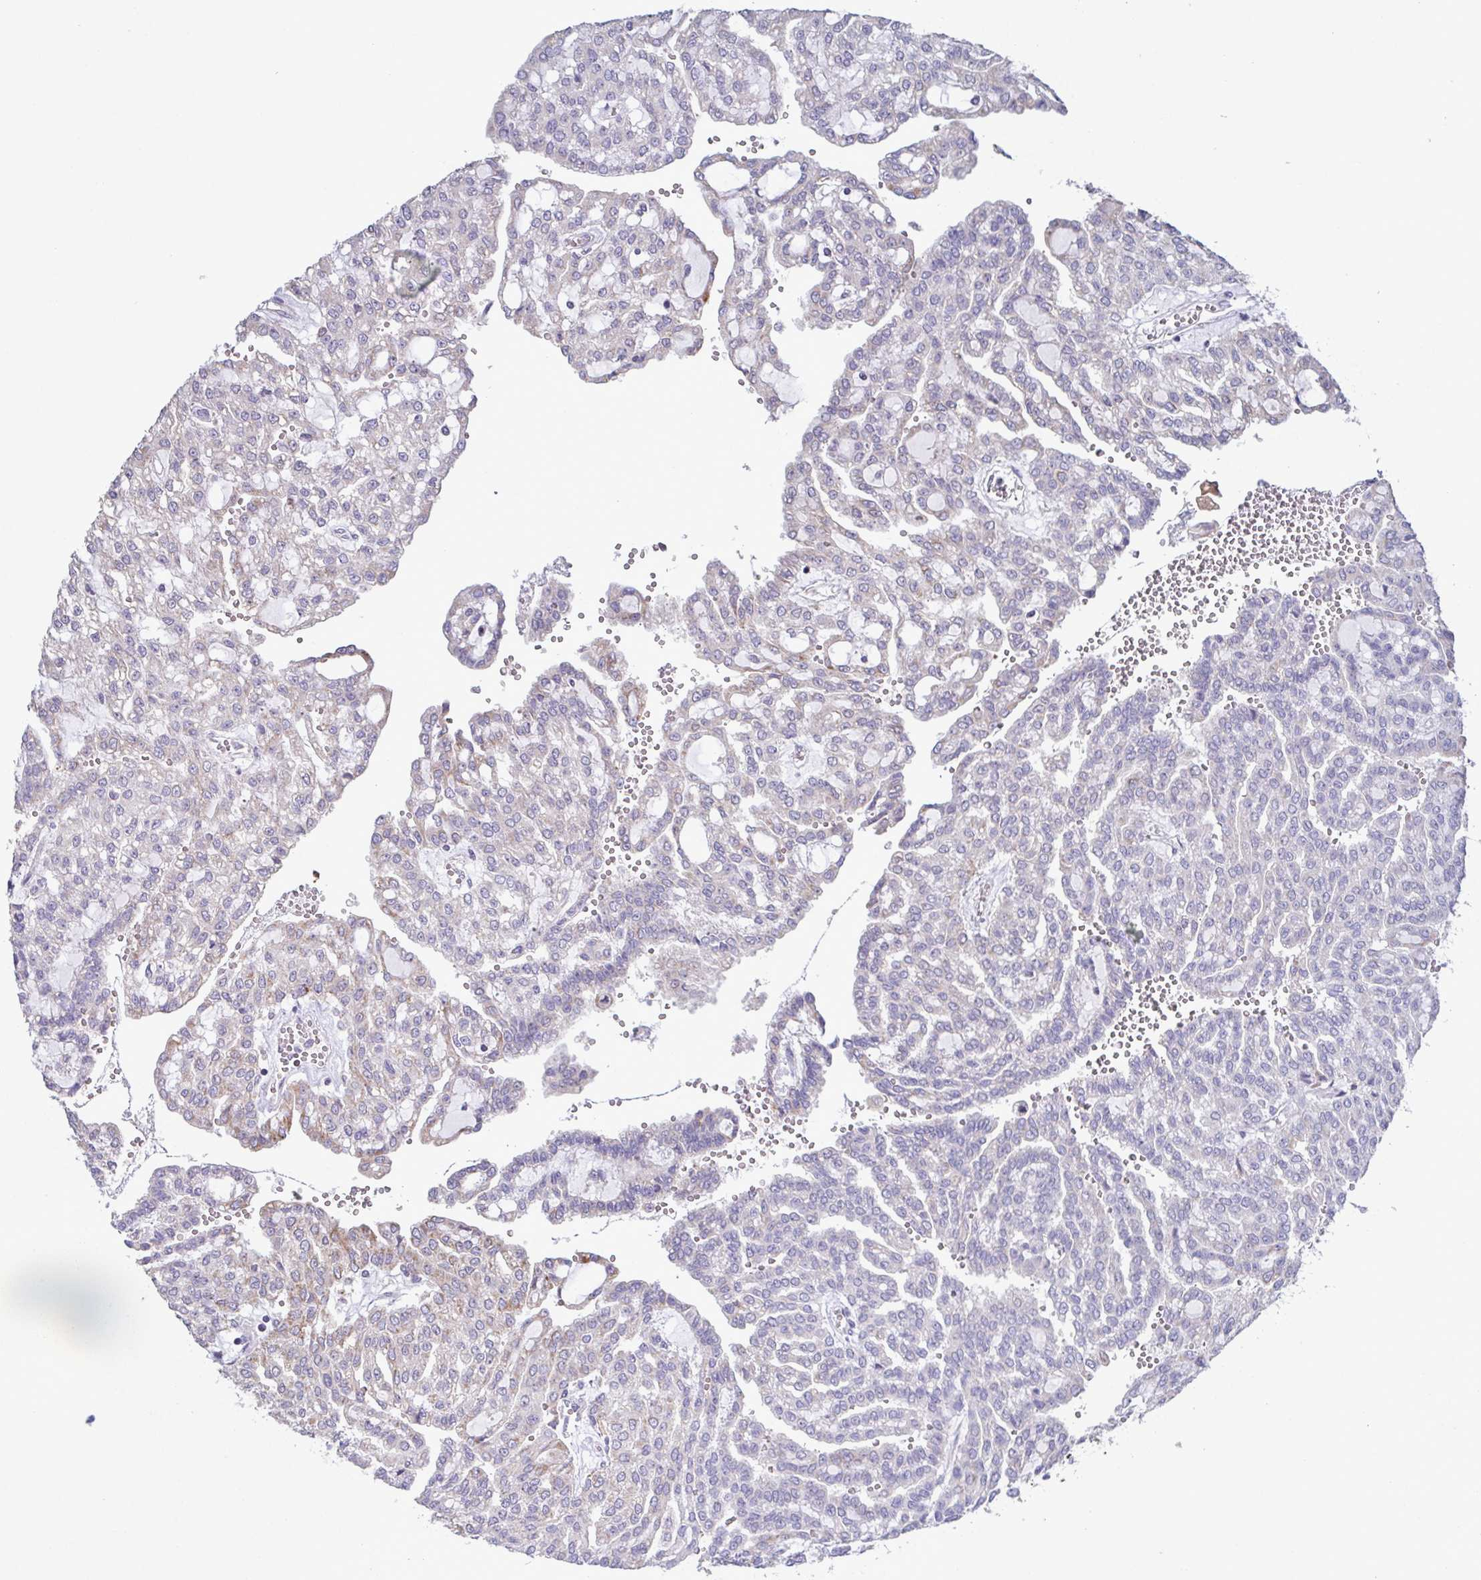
{"staining": {"intensity": "negative", "quantity": "none", "location": "none"}, "tissue": "renal cancer", "cell_type": "Tumor cells", "image_type": "cancer", "snomed": [{"axis": "morphology", "description": "Adenocarcinoma, NOS"}, {"axis": "topography", "description": "Kidney"}], "caption": "Immunohistochemistry of human adenocarcinoma (renal) demonstrates no staining in tumor cells.", "gene": "GLDC", "patient": {"sex": "male", "age": 63}}